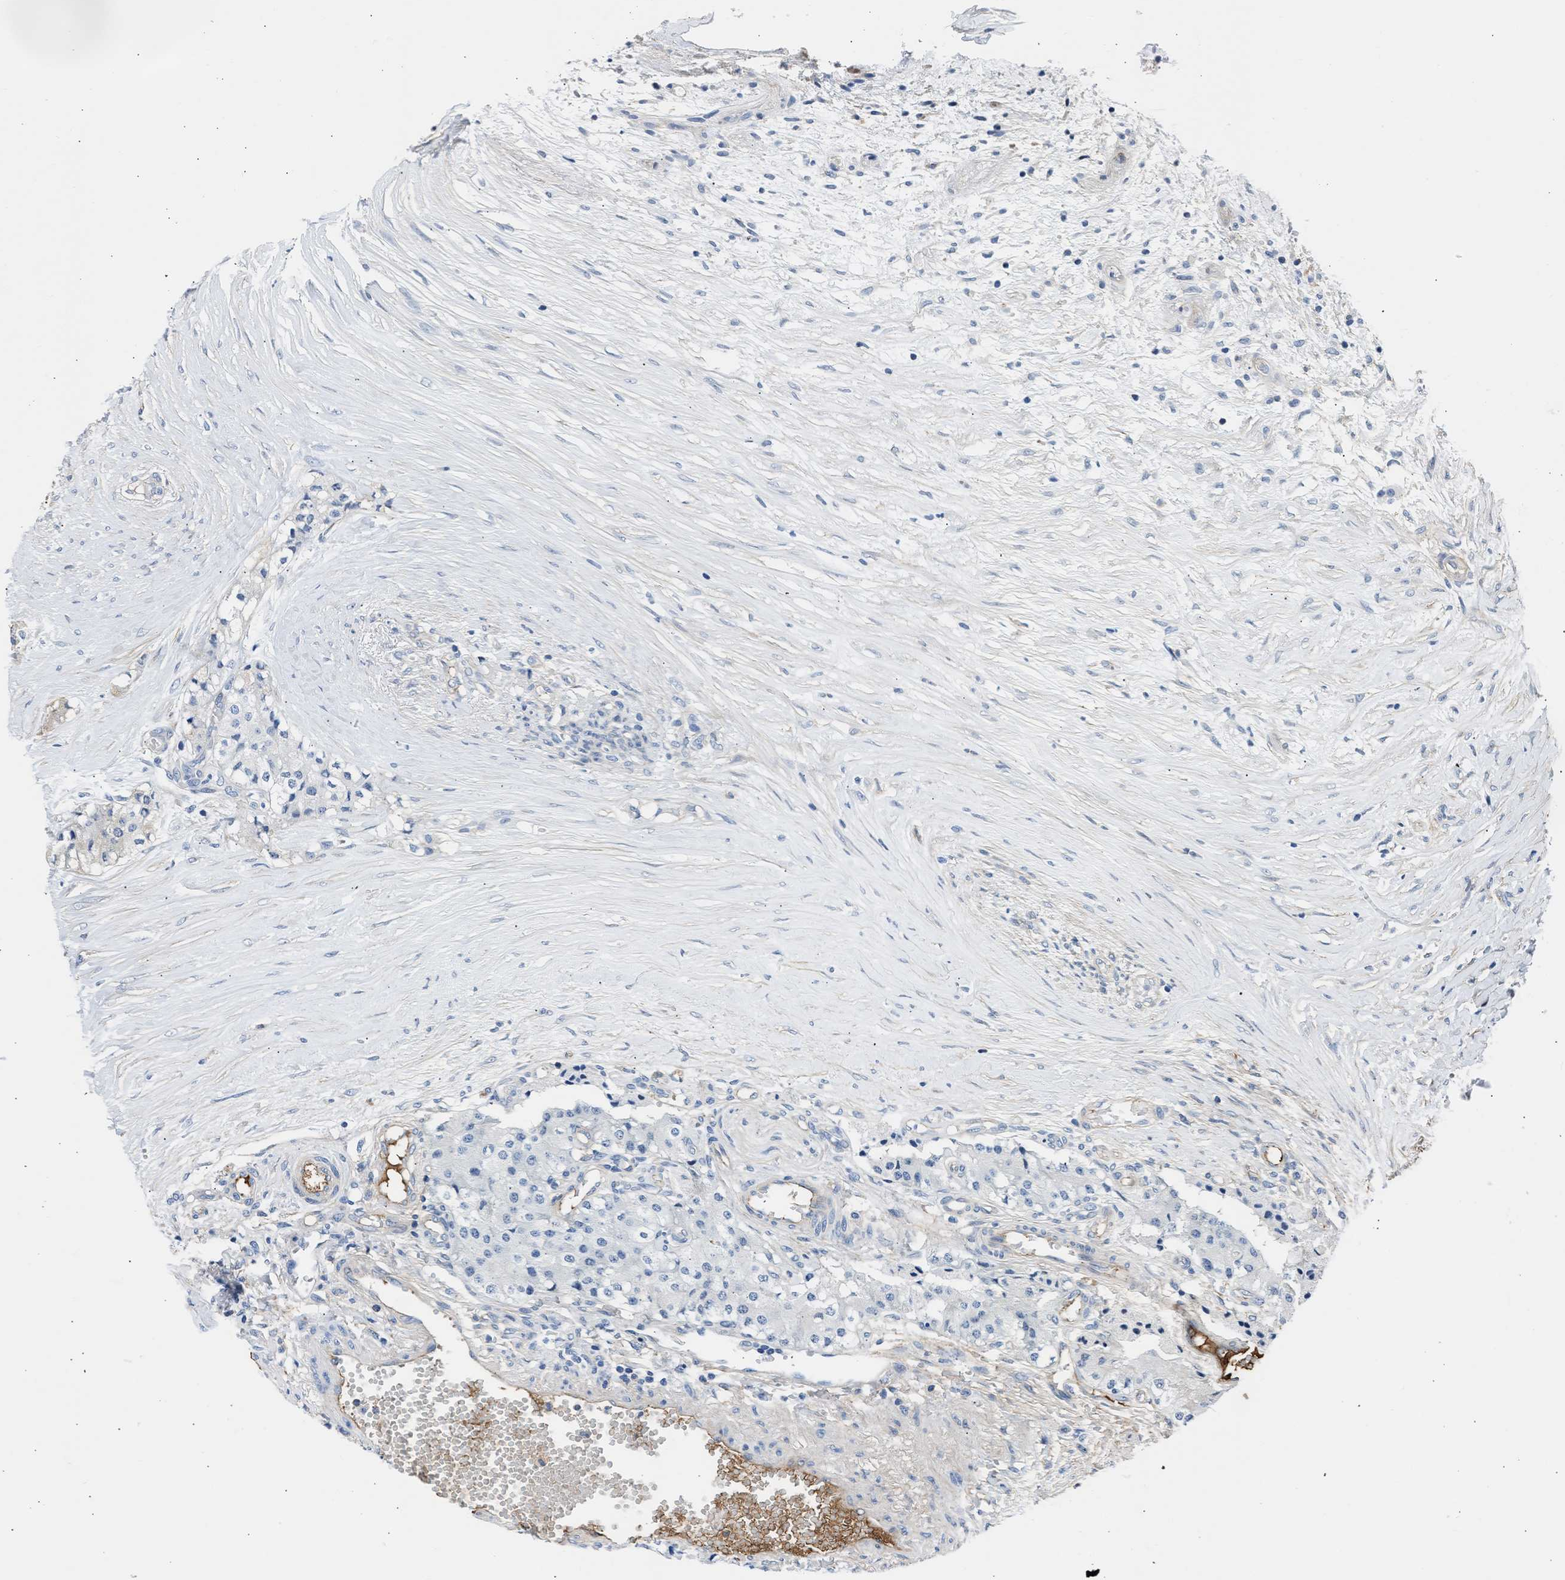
{"staining": {"intensity": "negative", "quantity": "none", "location": "none"}, "tissue": "carcinoid", "cell_type": "Tumor cells", "image_type": "cancer", "snomed": [{"axis": "morphology", "description": "Carcinoid, malignant, NOS"}, {"axis": "topography", "description": "Colon"}], "caption": "This is an immunohistochemistry photomicrograph of carcinoid (malignant). There is no positivity in tumor cells.", "gene": "MAS1L", "patient": {"sex": "female", "age": 52}}